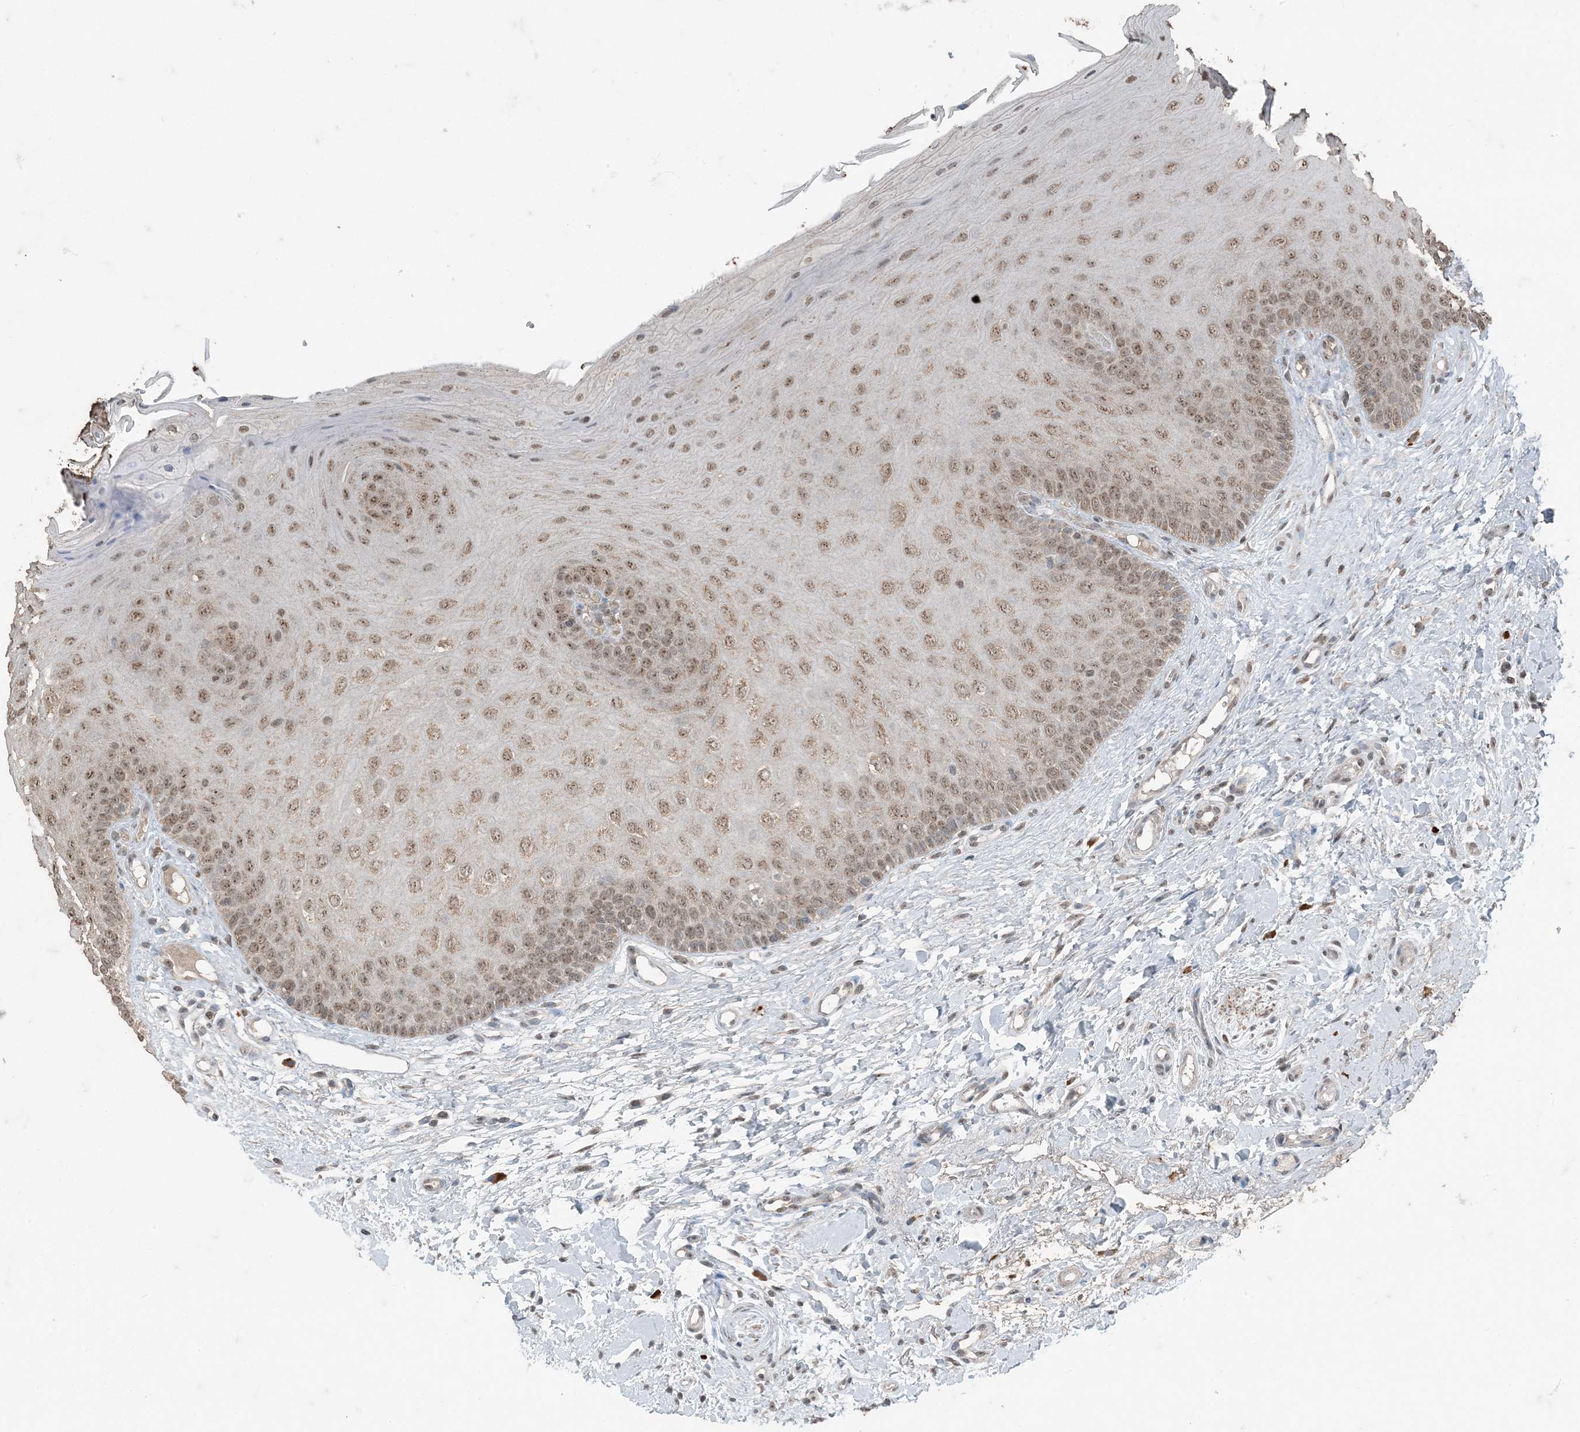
{"staining": {"intensity": "moderate", "quantity": ">75%", "location": "nuclear"}, "tissue": "oral mucosa", "cell_type": "Squamous epithelial cells", "image_type": "normal", "snomed": [{"axis": "morphology", "description": "Normal tissue, NOS"}, {"axis": "topography", "description": "Oral tissue"}], "caption": "A micrograph showing moderate nuclear expression in about >75% of squamous epithelial cells in unremarkable oral mucosa, as visualized by brown immunohistochemical staining.", "gene": "GNL1", "patient": {"sex": "female", "age": 68}}